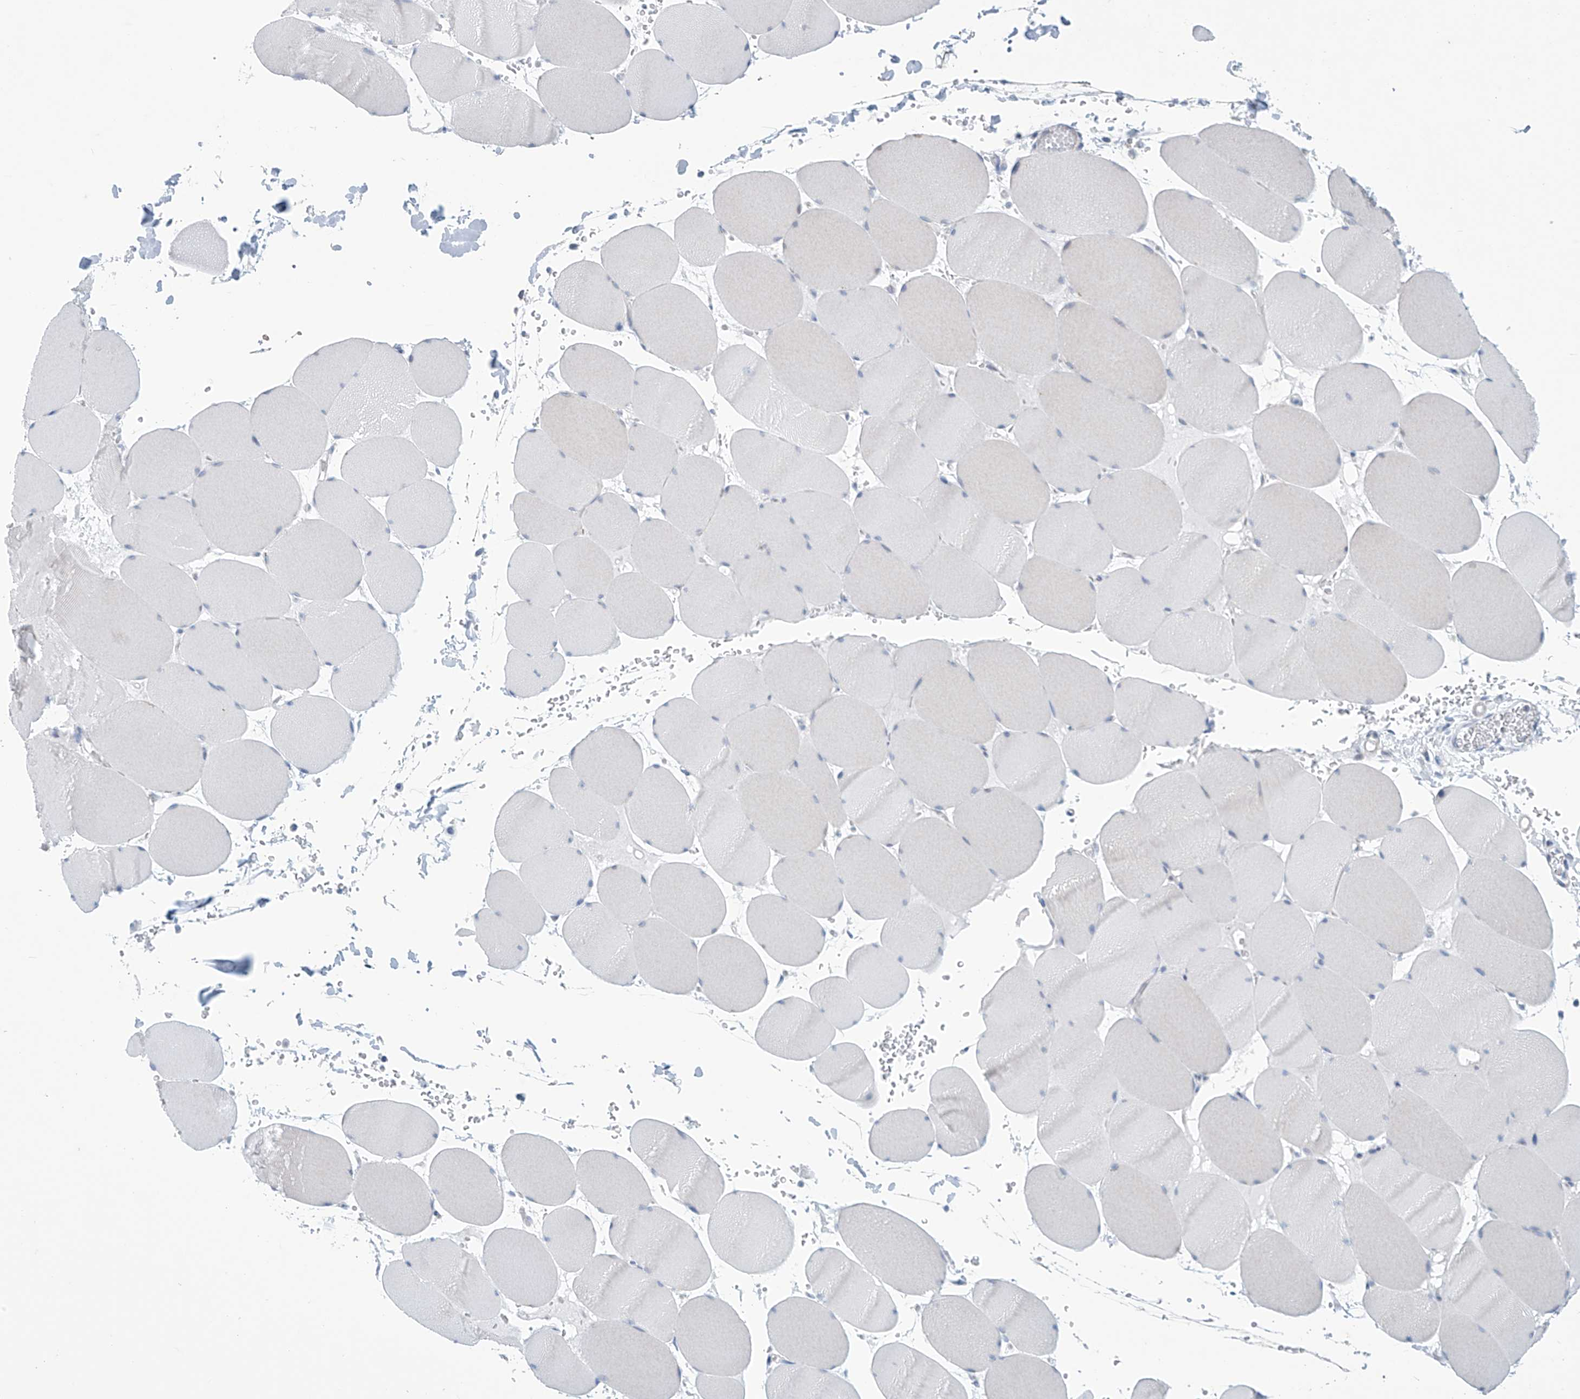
{"staining": {"intensity": "negative", "quantity": "none", "location": "none"}, "tissue": "skeletal muscle", "cell_type": "Myocytes", "image_type": "normal", "snomed": [{"axis": "morphology", "description": "Normal tissue, NOS"}, {"axis": "topography", "description": "Skeletal muscle"}, {"axis": "topography", "description": "Head-Neck"}], "caption": "This photomicrograph is of normal skeletal muscle stained with immunohistochemistry to label a protein in brown with the nuclei are counter-stained blue. There is no staining in myocytes. (DAB (3,3'-diaminobenzidine) immunohistochemistry, high magnification).", "gene": "SLC35A5", "patient": {"sex": "male", "age": 66}}